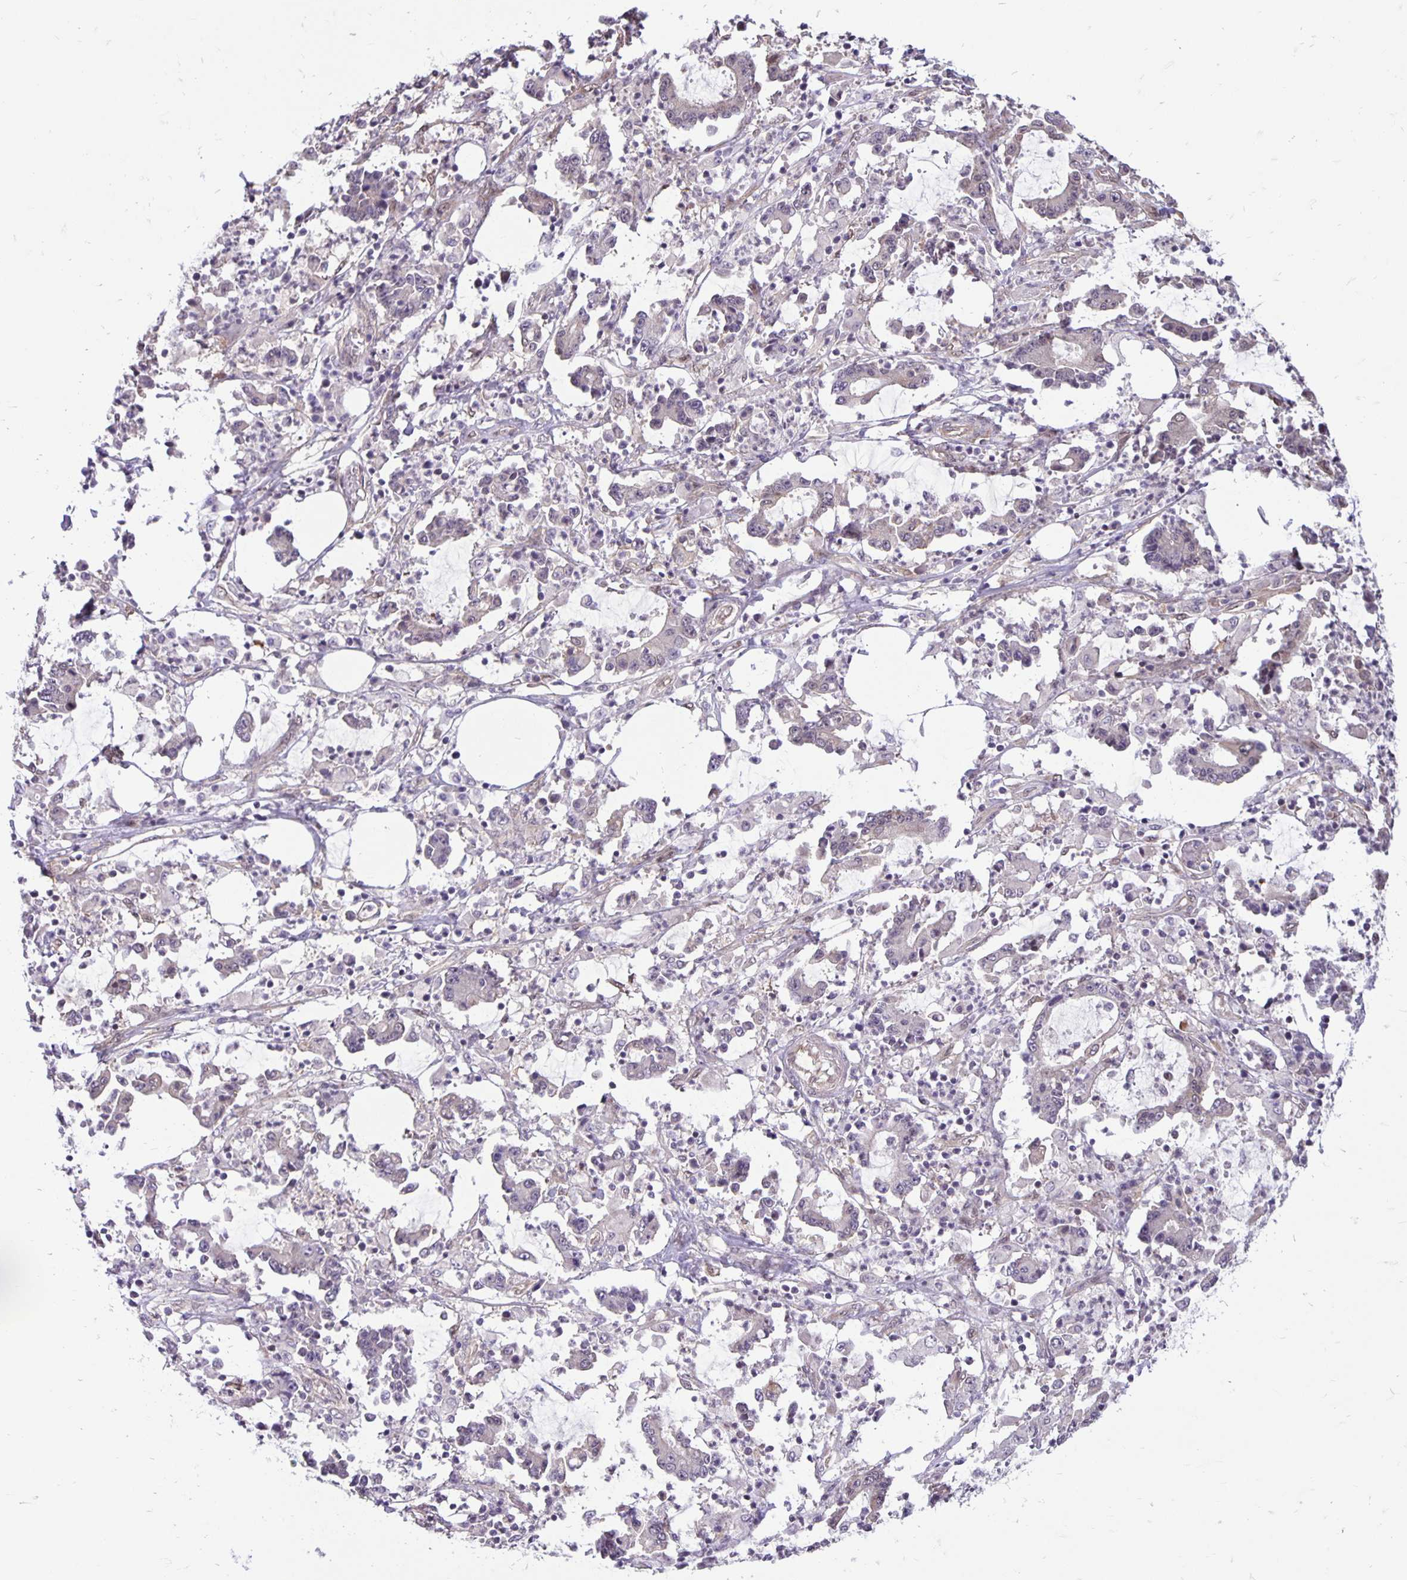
{"staining": {"intensity": "negative", "quantity": "none", "location": "none"}, "tissue": "stomach cancer", "cell_type": "Tumor cells", "image_type": "cancer", "snomed": [{"axis": "morphology", "description": "Adenocarcinoma, NOS"}, {"axis": "topography", "description": "Stomach, upper"}], "caption": "Immunohistochemistry (IHC) of stomach cancer (adenocarcinoma) shows no staining in tumor cells.", "gene": "TAX1BP3", "patient": {"sex": "male", "age": 68}}